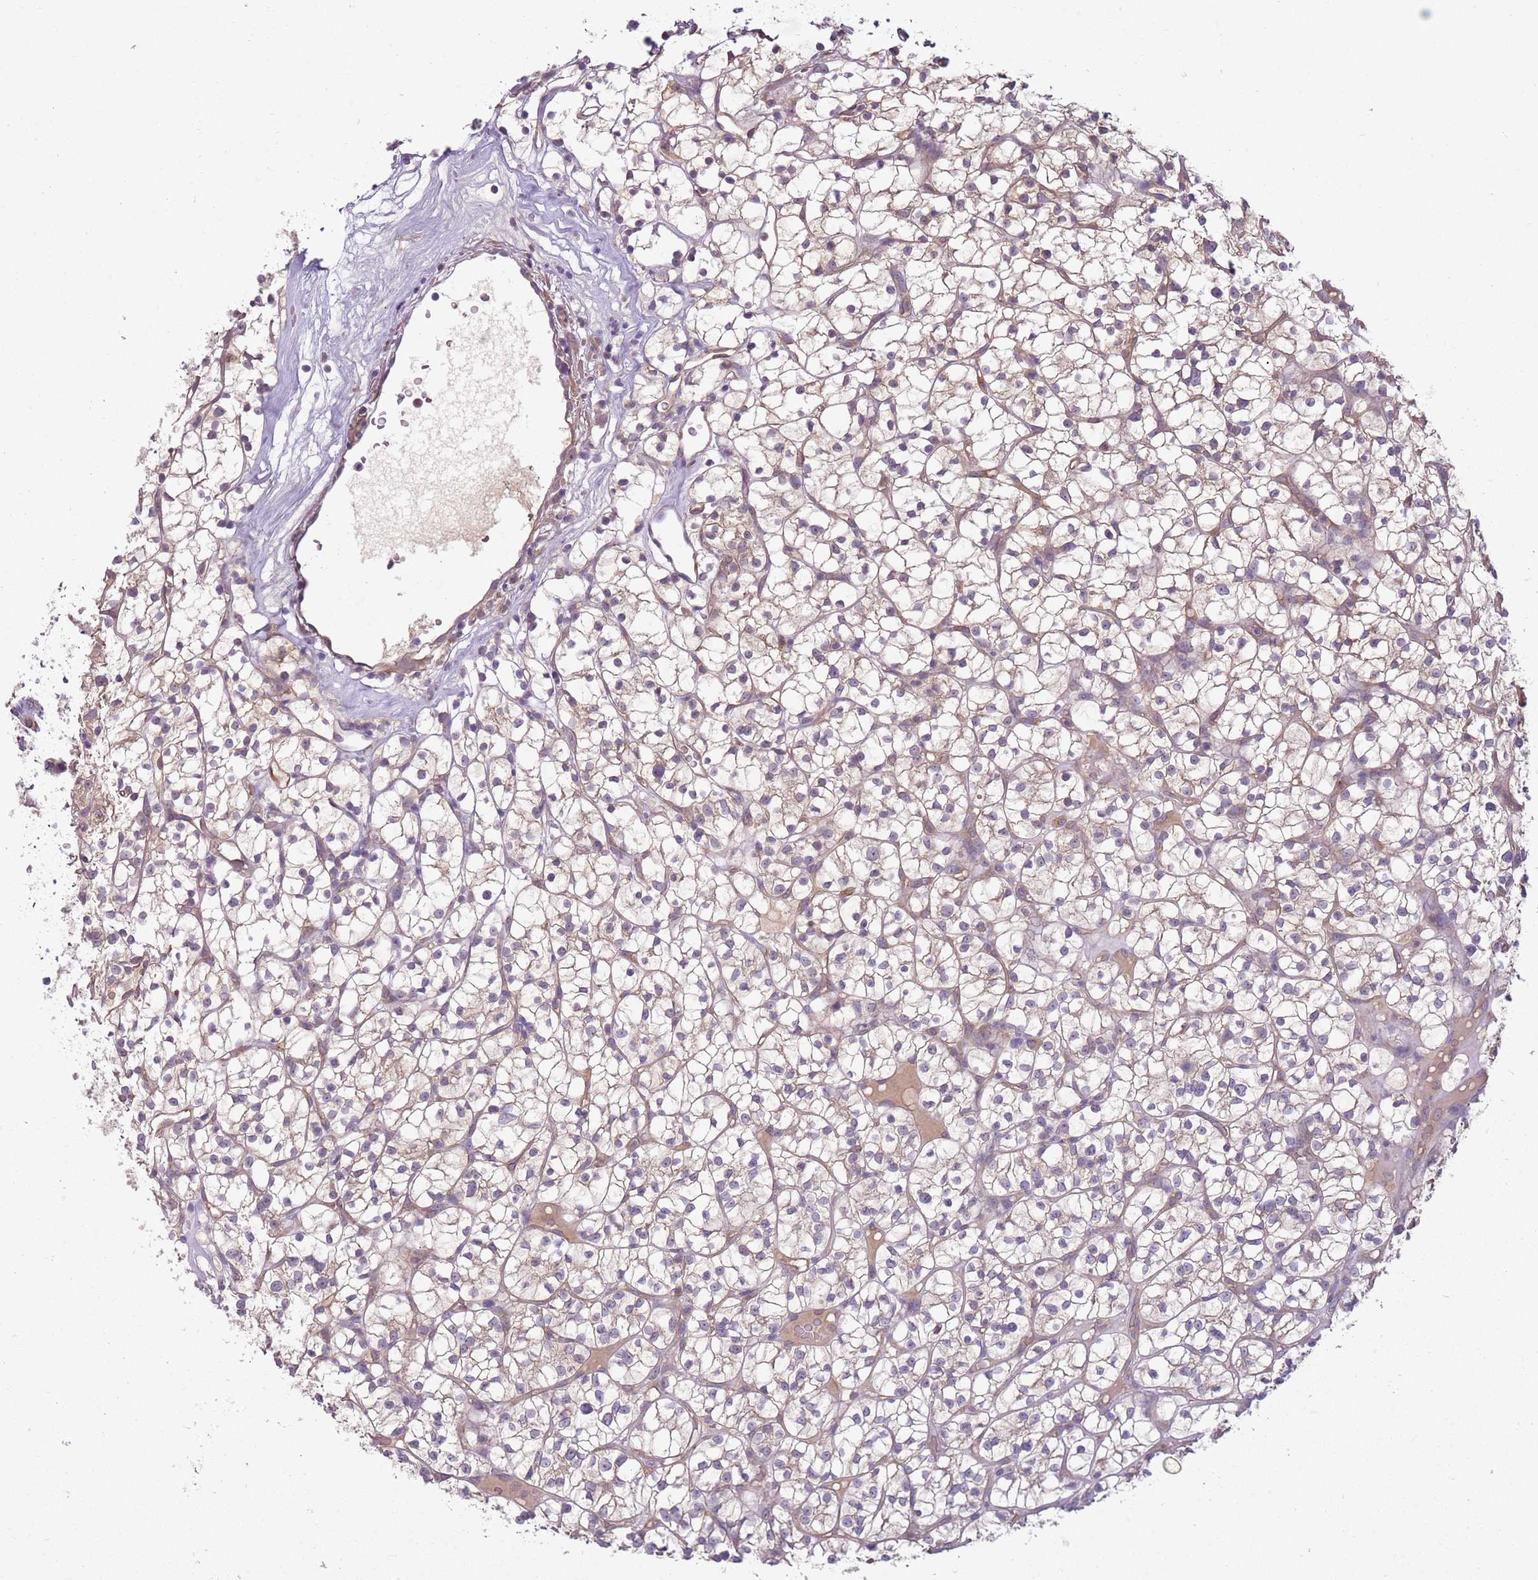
{"staining": {"intensity": "weak", "quantity": "25%-75%", "location": "cytoplasmic/membranous"}, "tissue": "renal cancer", "cell_type": "Tumor cells", "image_type": "cancer", "snomed": [{"axis": "morphology", "description": "Adenocarcinoma, NOS"}, {"axis": "topography", "description": "Kidney"}], "caption": "Weak cytoplasmic/membranous staining for a protein is identified in approximately 25%-75% of tumor cells of renal cancer using IHC.", "gene": "SKOR2", "patient": {"sex": "female", "age": 64}}